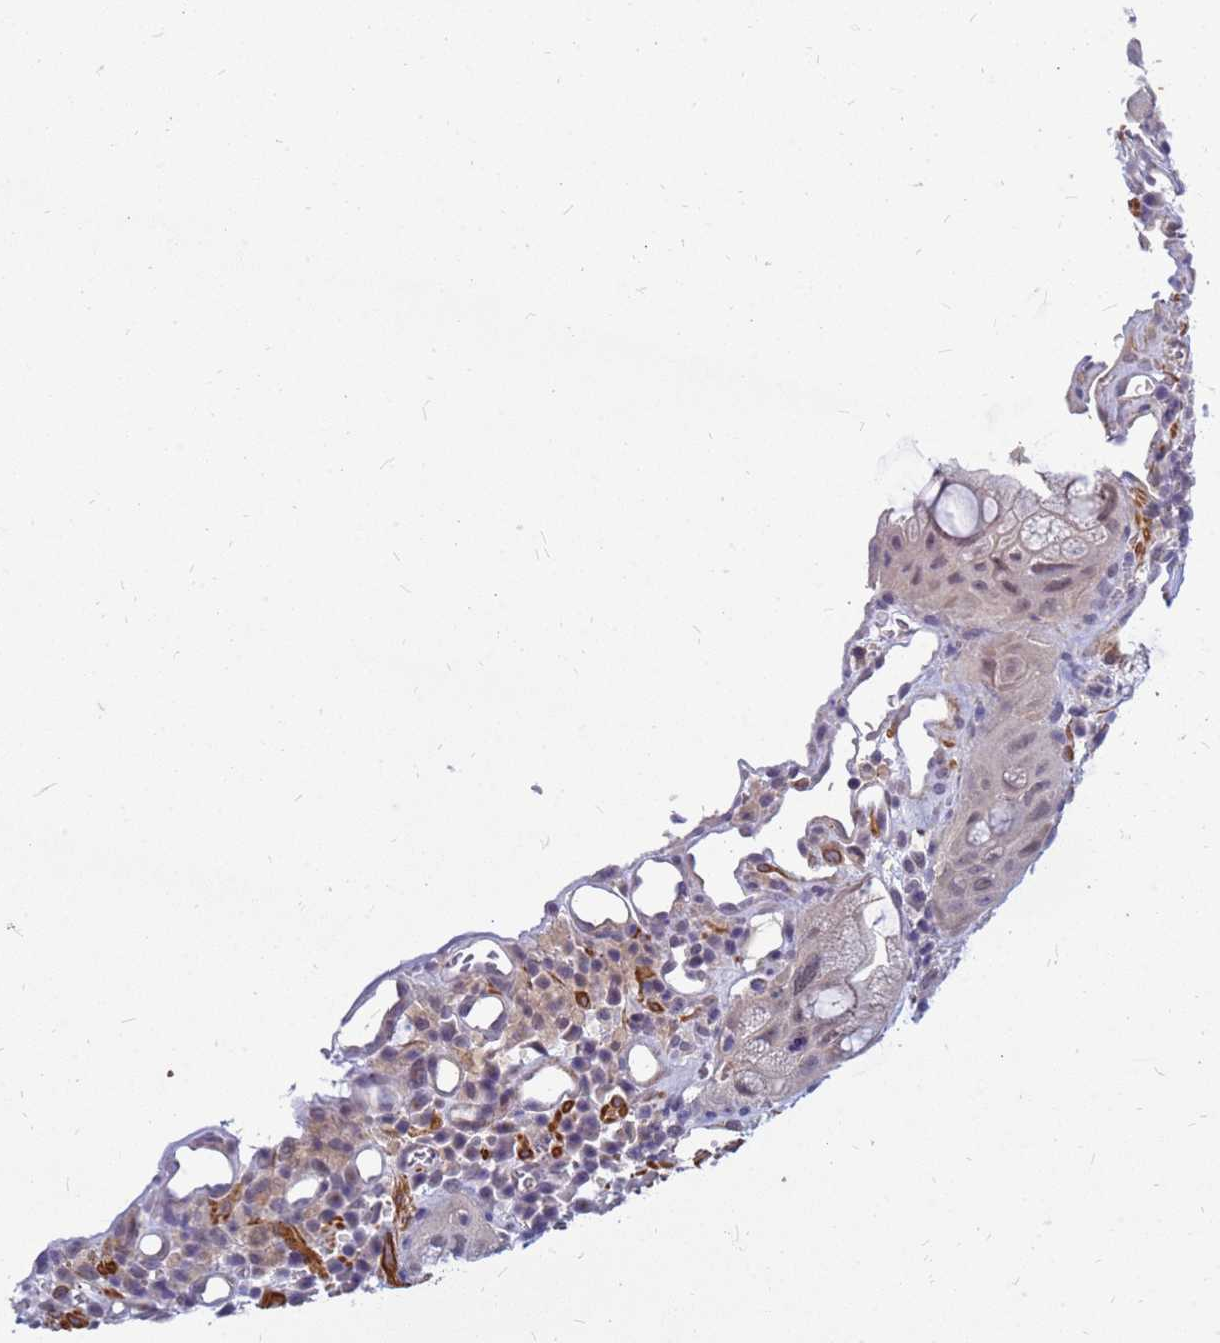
{"staining": {"intensity": "weak", "quantity": "<25%", "location": "cytoplasmic/membranous,nuclear"}, "tissue": "colorectal cancer", "cell_type": "Tumor cells", "image_type": "cancer", "snomed": [{"axis": "morphology", "description": "Adenocarcinoma, NOS"}, {"axis": "topography", "description": "Rectum"}], "caption": "IHC photomicrograph of human colorectal cancer stained for a protein (brown), which shows no expression in tumor cells.", "gene": "SRGAP3", "patient": {"sex": "male", "age": 63}}